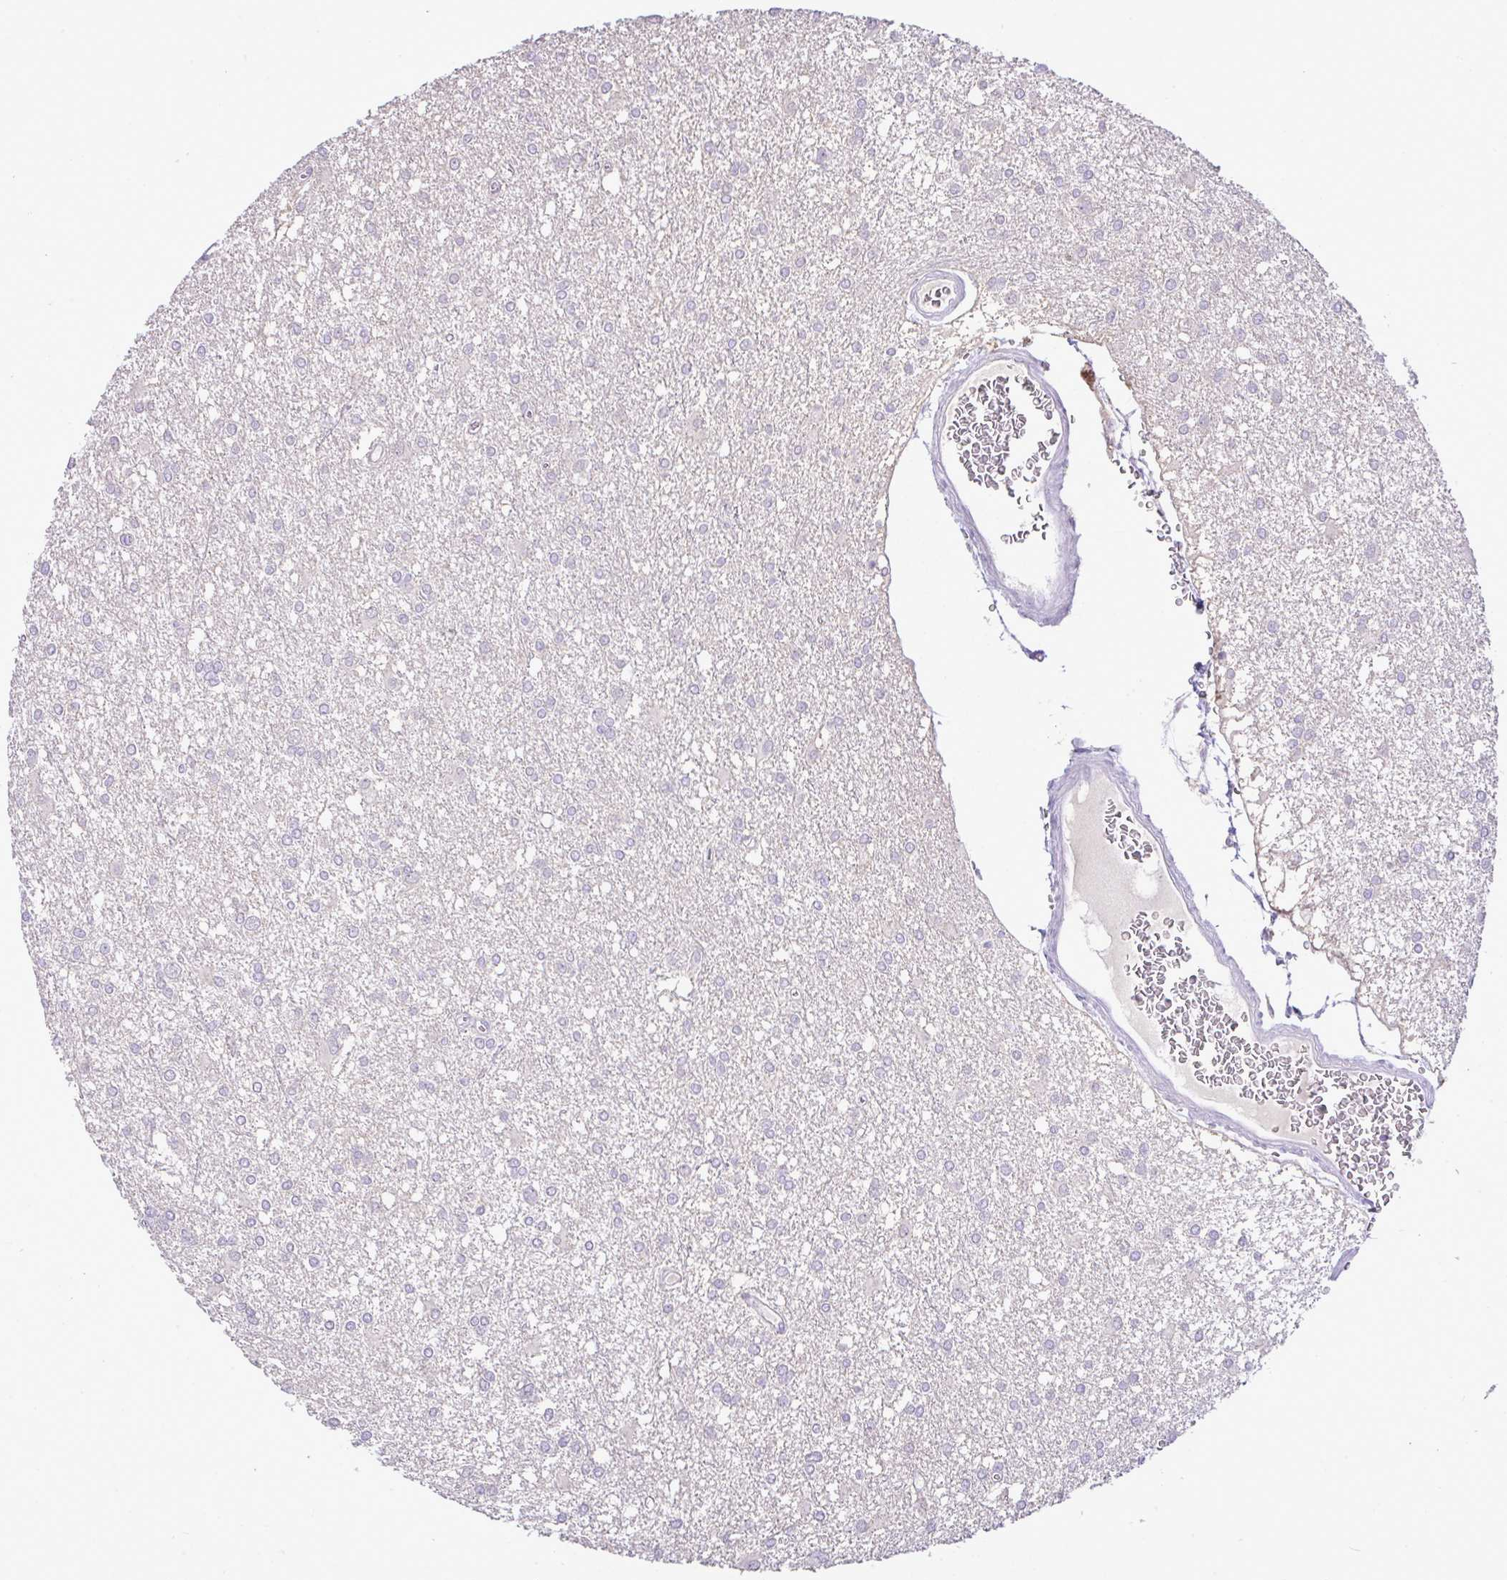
{"staining": {"intensity": "negative", "quantity": "none", "location": "none"}, "tissue": "glioma", "cell_type": "Tumor cells", "image_type": "cancer", "snomed": [{"axis": "morphology", "description": "Glioma, malignant, High grade"}, {"axis": "topography", "description": "Brain"}], "caption": "A micrograph of human glioma is negative for staining in tumor cells.", "gene": "CTU1", "patient": {"sex": "male", "age": 48}}